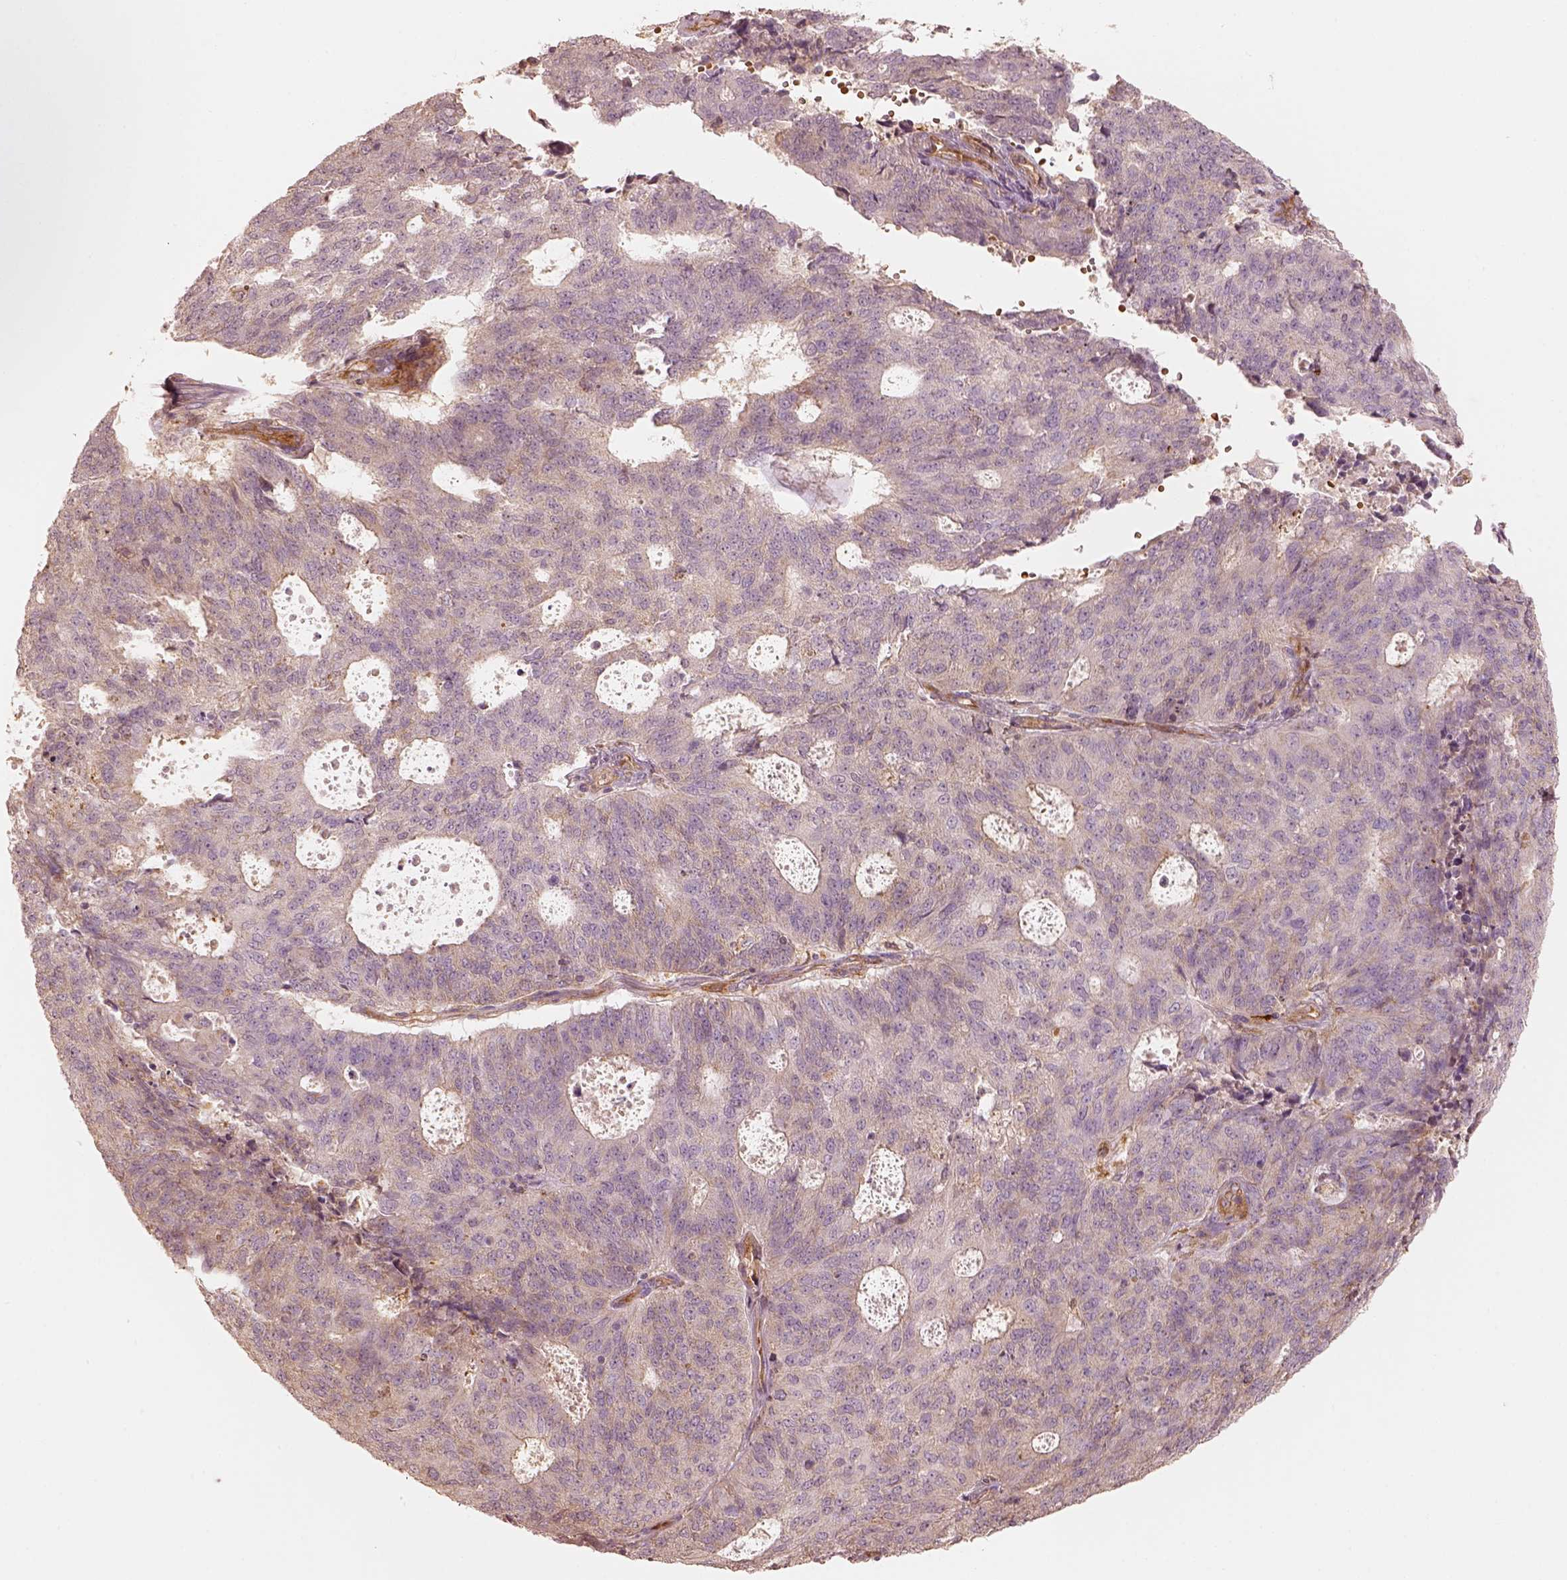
{"staining": {"intensity": "negative", "quantity": "none", "location": "none"}, "tissue": "endometrial cancer", "cell_type": "Tumor cells", "image_type": "cancer", "snomed": [{"axis": "morphology", "description": "Adenocarcinoma, NOS"}, {"axis": "topography", "description": "Endometrium"}], "caption": "Photomicrograph shows no significant protein expression in tumor cells of adenocarcinoma (endometrial).", "gene": "FSCN1", "patient": {"sex": "female", "age": 82}}